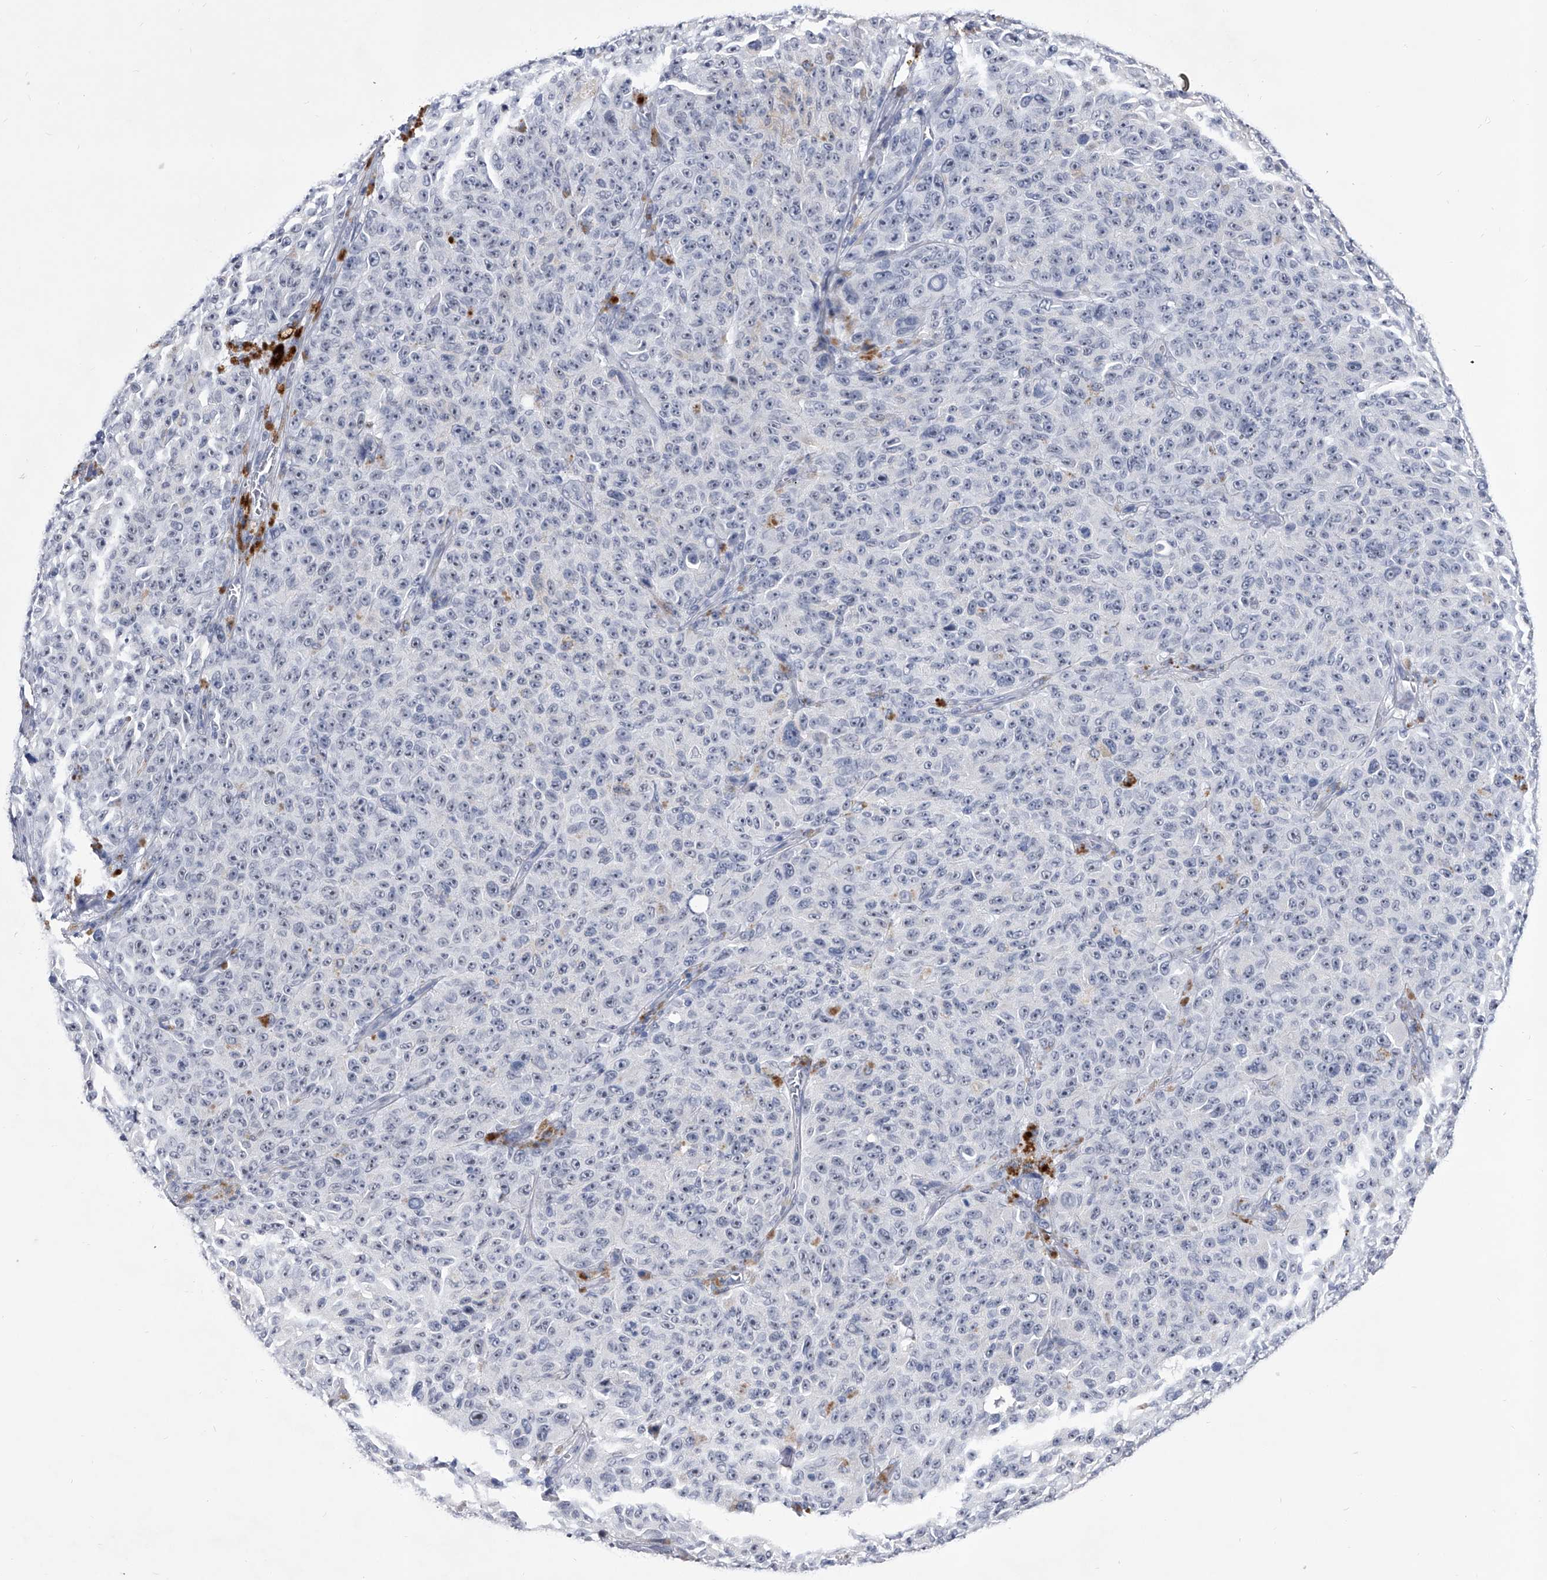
{"staining": {"intensity": "negative", "quantity": "none", "location": "none"}, "tissue": "melanoma", "cell_type": "Tumor cells", "image_type": "cancer", "snomed": [{"axis": "morphology", "description": "Malignant melanoma, NOS"}, {"axis": "topography", "description": "Skin"}], "caption": "IHC histopathology image of neoplastic tissue: human melanoma stained with DAB (3,3'-diaminobenzidine) demonstrates no significant protein staining in tumor cells.", "gene": "CRISP2", "patient": {"sex": "female", "age": 82}}